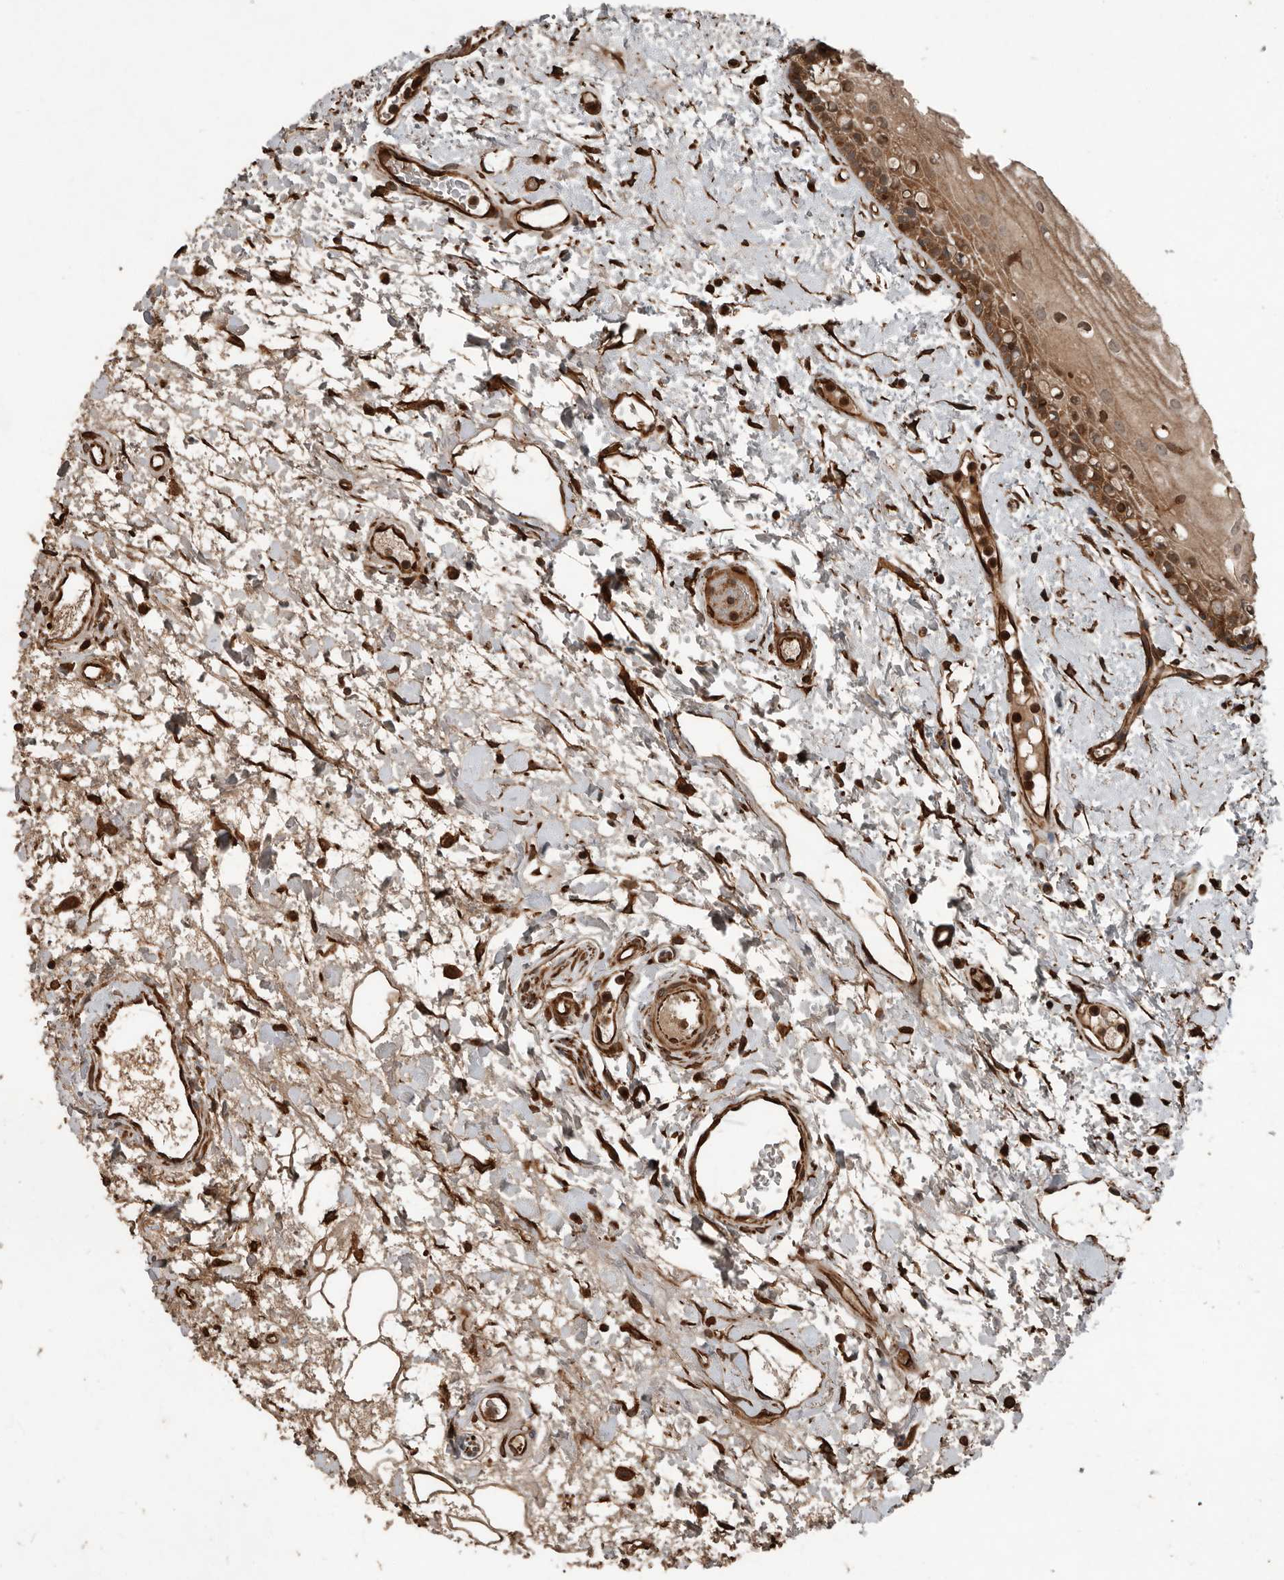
{"staining": {"intensity": "moderate", "quantity": ">75%", "location": "cytoplasmic/membranous"}, "tissue": "oral mucosa", "cell_type": "Squamous epithelial cells", "image_type": "normal", "snomed": [{"axis": "morphology", "description": "Normal tissue, NOS"}, {"axis": "topography", "description": "Oral tissue"}], "caption": "Immunohistochemical staining of unremarkable human oral mucosa demonstrates medium levels of moderate cytoplasmic/membranous expression in approximately >75% of squamous epithelial cells.", "gene": "YOD1", "patient": {"sex": "female", "age": 76}}